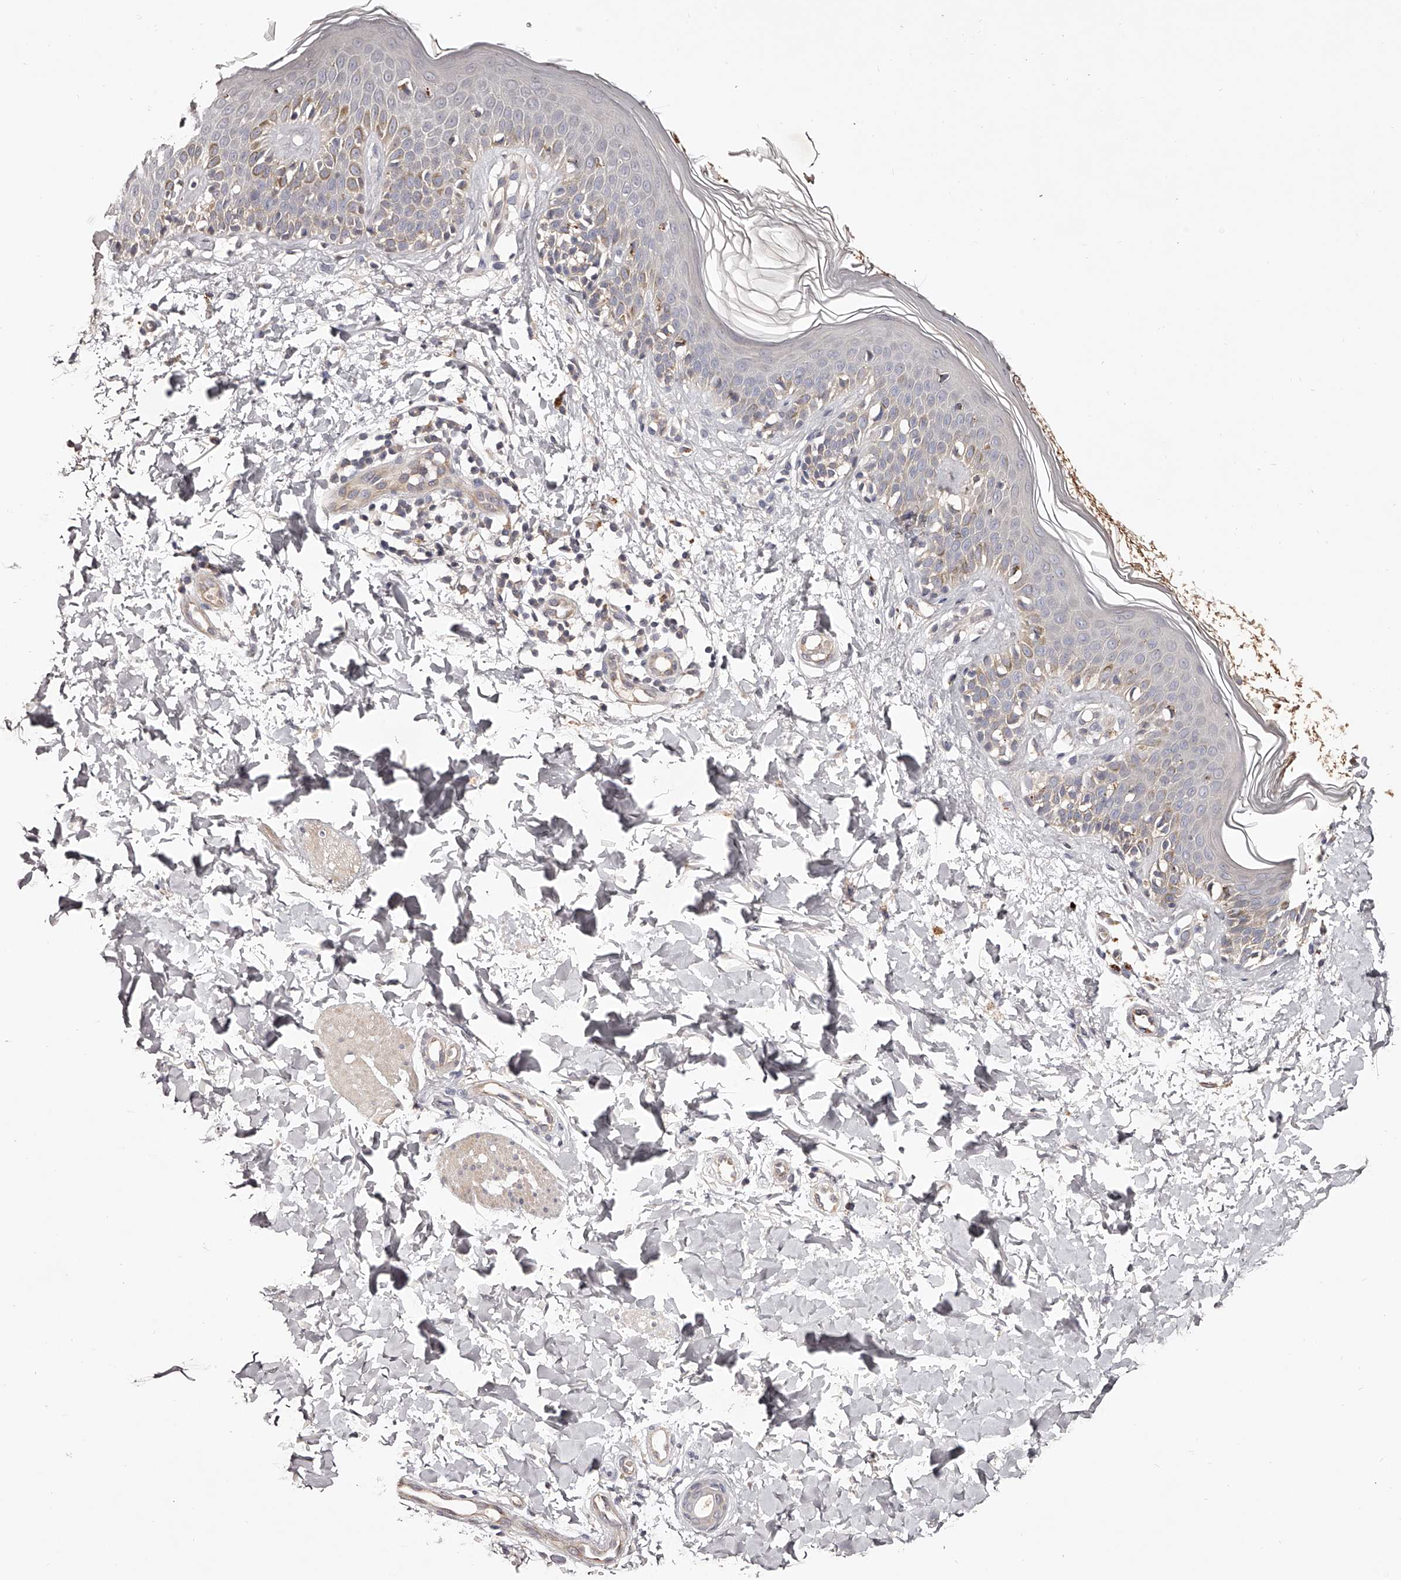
{"staining": {"intensity": "weak", "quantity": "25%-75%", "location": "cytoplasmic/membranous"}, "tissue": "skin", "cell_type": "Fibroblasts", "image_type": "normal", "snomed": [{"axis": "morphology", "description": "Normal tissue, NOS"}, {"axis": "topography", "description": "Skin"}], "caption": "A micrograph of skin stained for a protein reveals weak cytoplasmic/membranous brown staining in fibroblasts. (DAB (3,3'-diaminobenzidine) IHC, brown staining for protein, blue staining for nuclei).", "gene": "ODF2L", "patient": {"sex": "male", "age": 37}}